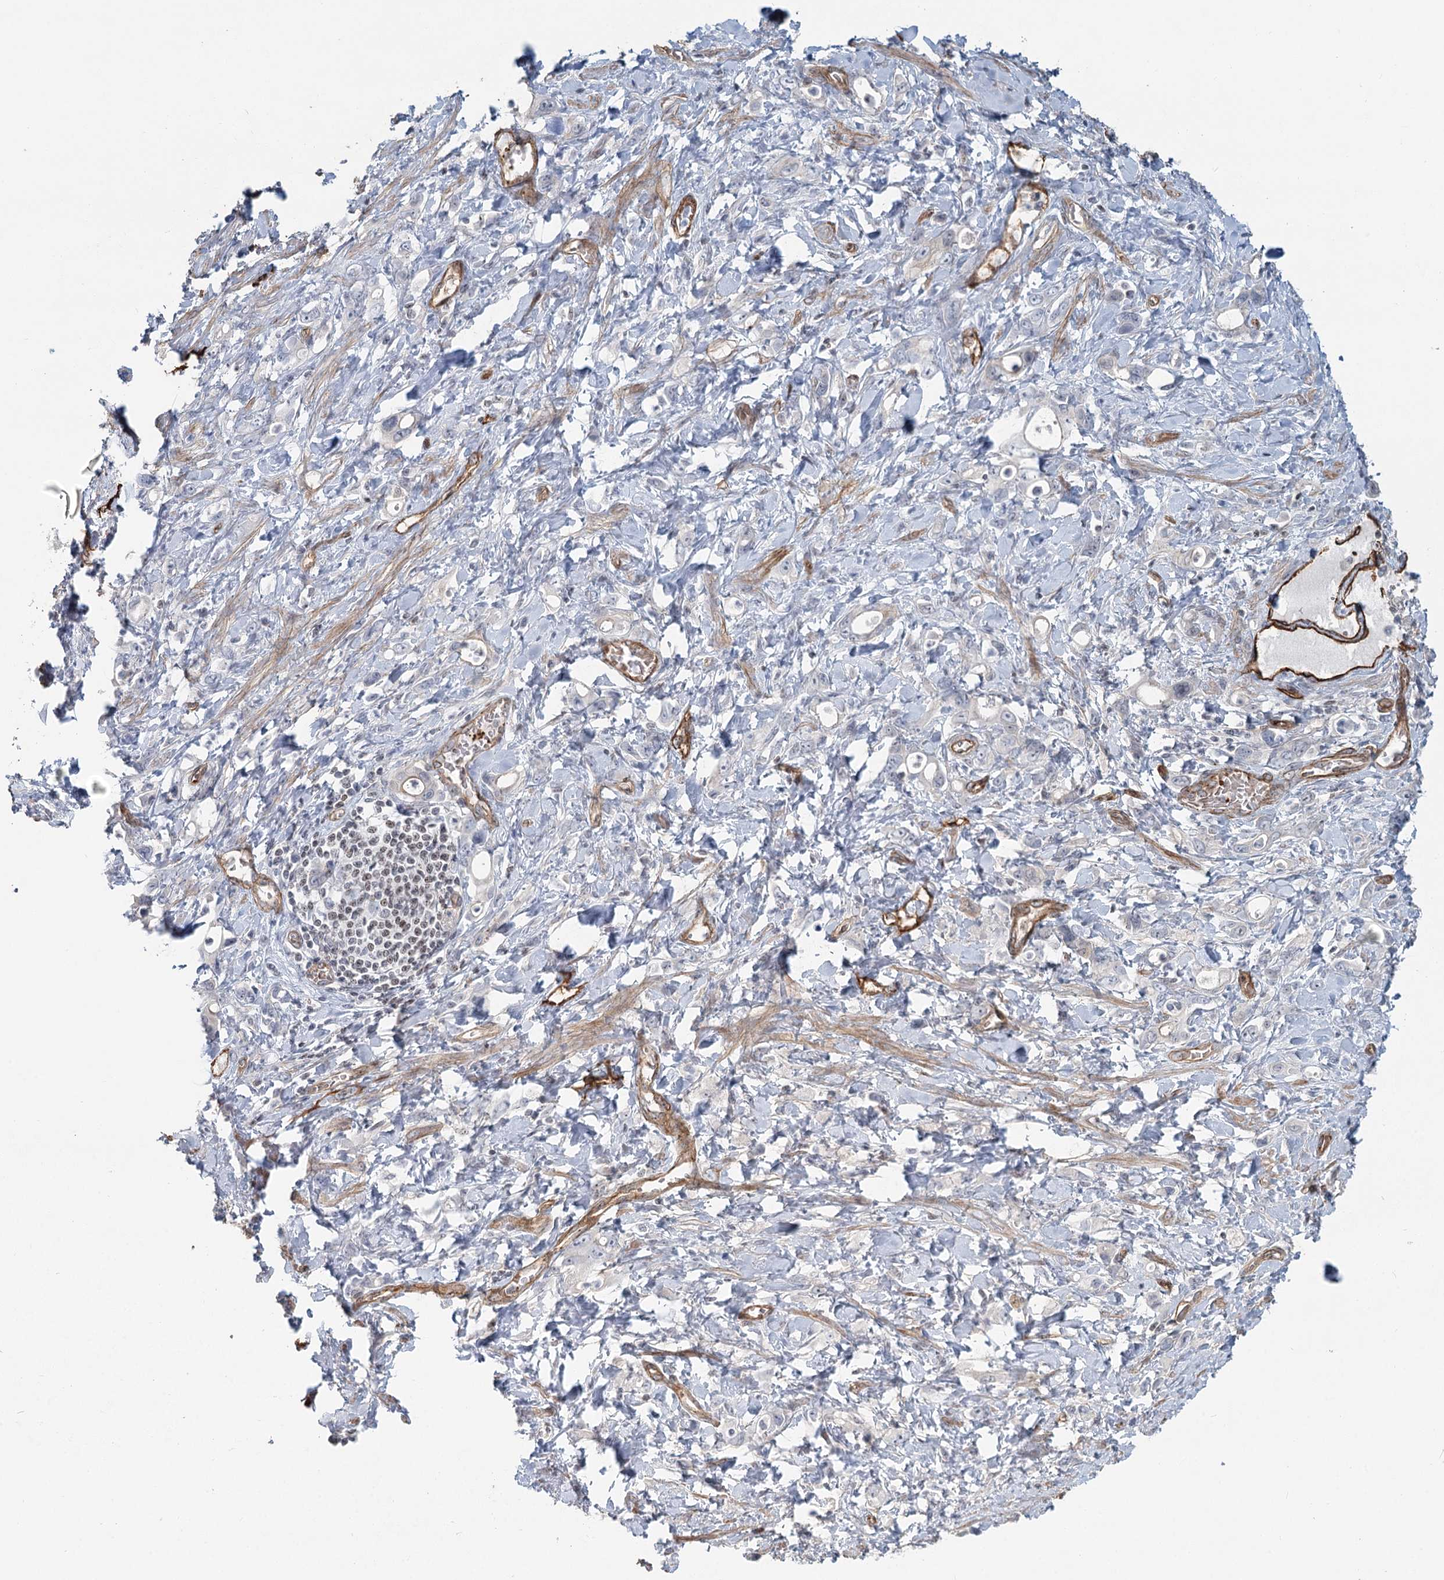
{"staining": {"intensity": "negative", "quantity": "none", "location": "none"}, "tissue": "stomach cancer", "cell_type": "Tumor cells", "image_type": "cancer", "snomed": [{"axis": "morphology", "description": "Adenocarcinoma, NOS"}, {"axis": "topography", "description": "Stomach, lower"}], "caption": "An immunohistochemistry micrograph of stomach cancer (adenocarcinoma) is shown. There is no staining in tumor cells of stomach cancer (adenocarcinoma).", "gene": "ZFYVE28", "patient": {"sex": "female", "age": 43}}